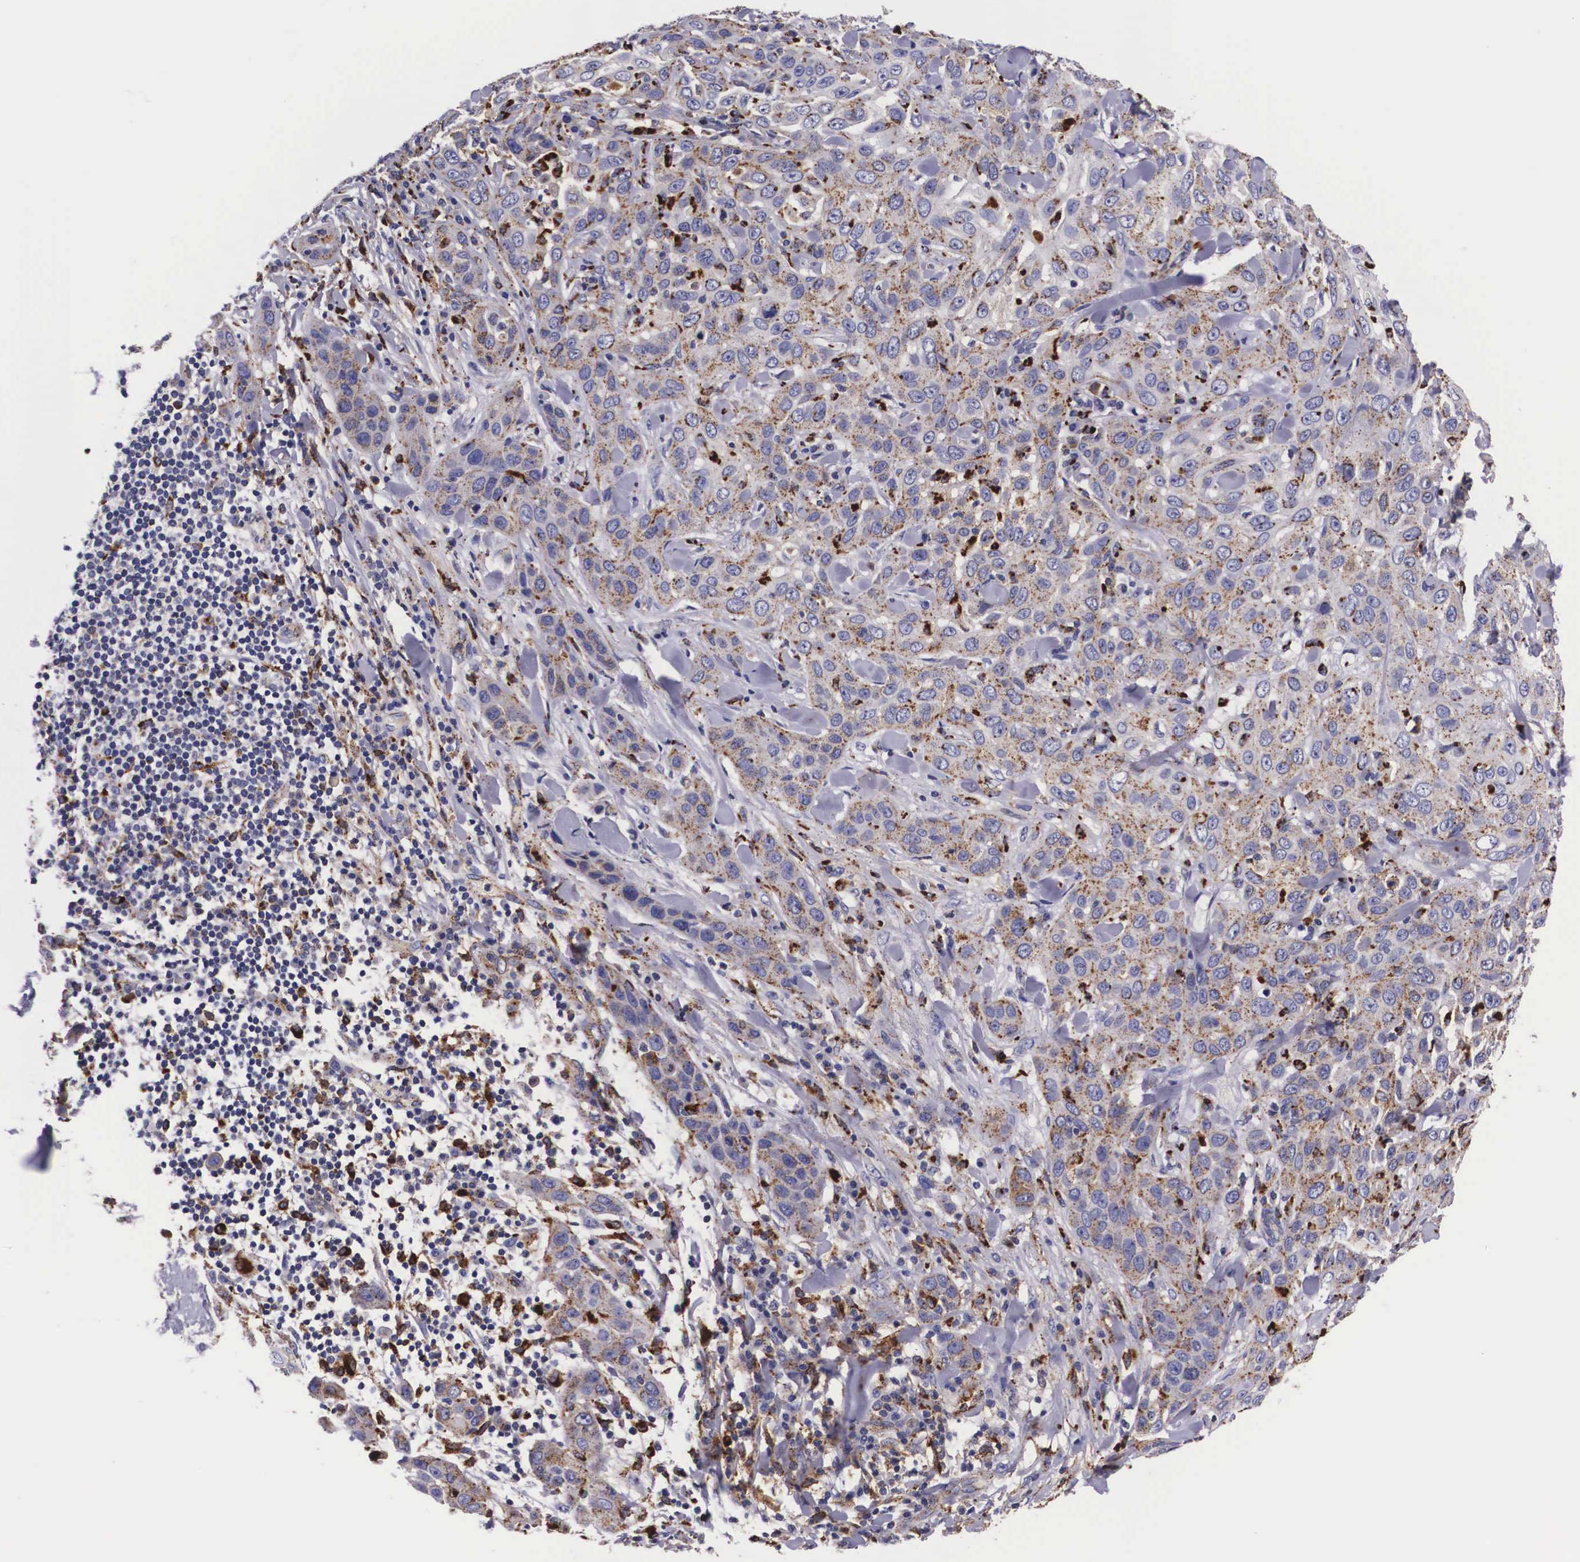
{"staining": {"intensity": "moderate", "quantity": "25%-75%", "location": "cytoplasmic/membranous"}, "tissue": "skin cancer", "cell_type": "Tumor cells", "image_type": "cancer", "snomed": [{"axis": "morphology", "description": "Squamous cell carcinoma, NOS"}, {"axis": "topography", "description": "Skin"}], "caption": "This is a histology image of IHC staining of skin squamous cell carcinoma, which shows moderate staining in the cytoplasmic/membranous of tumor cells.", "gene": "NAGA", "patient": {"sex": "male", "age": 84}}